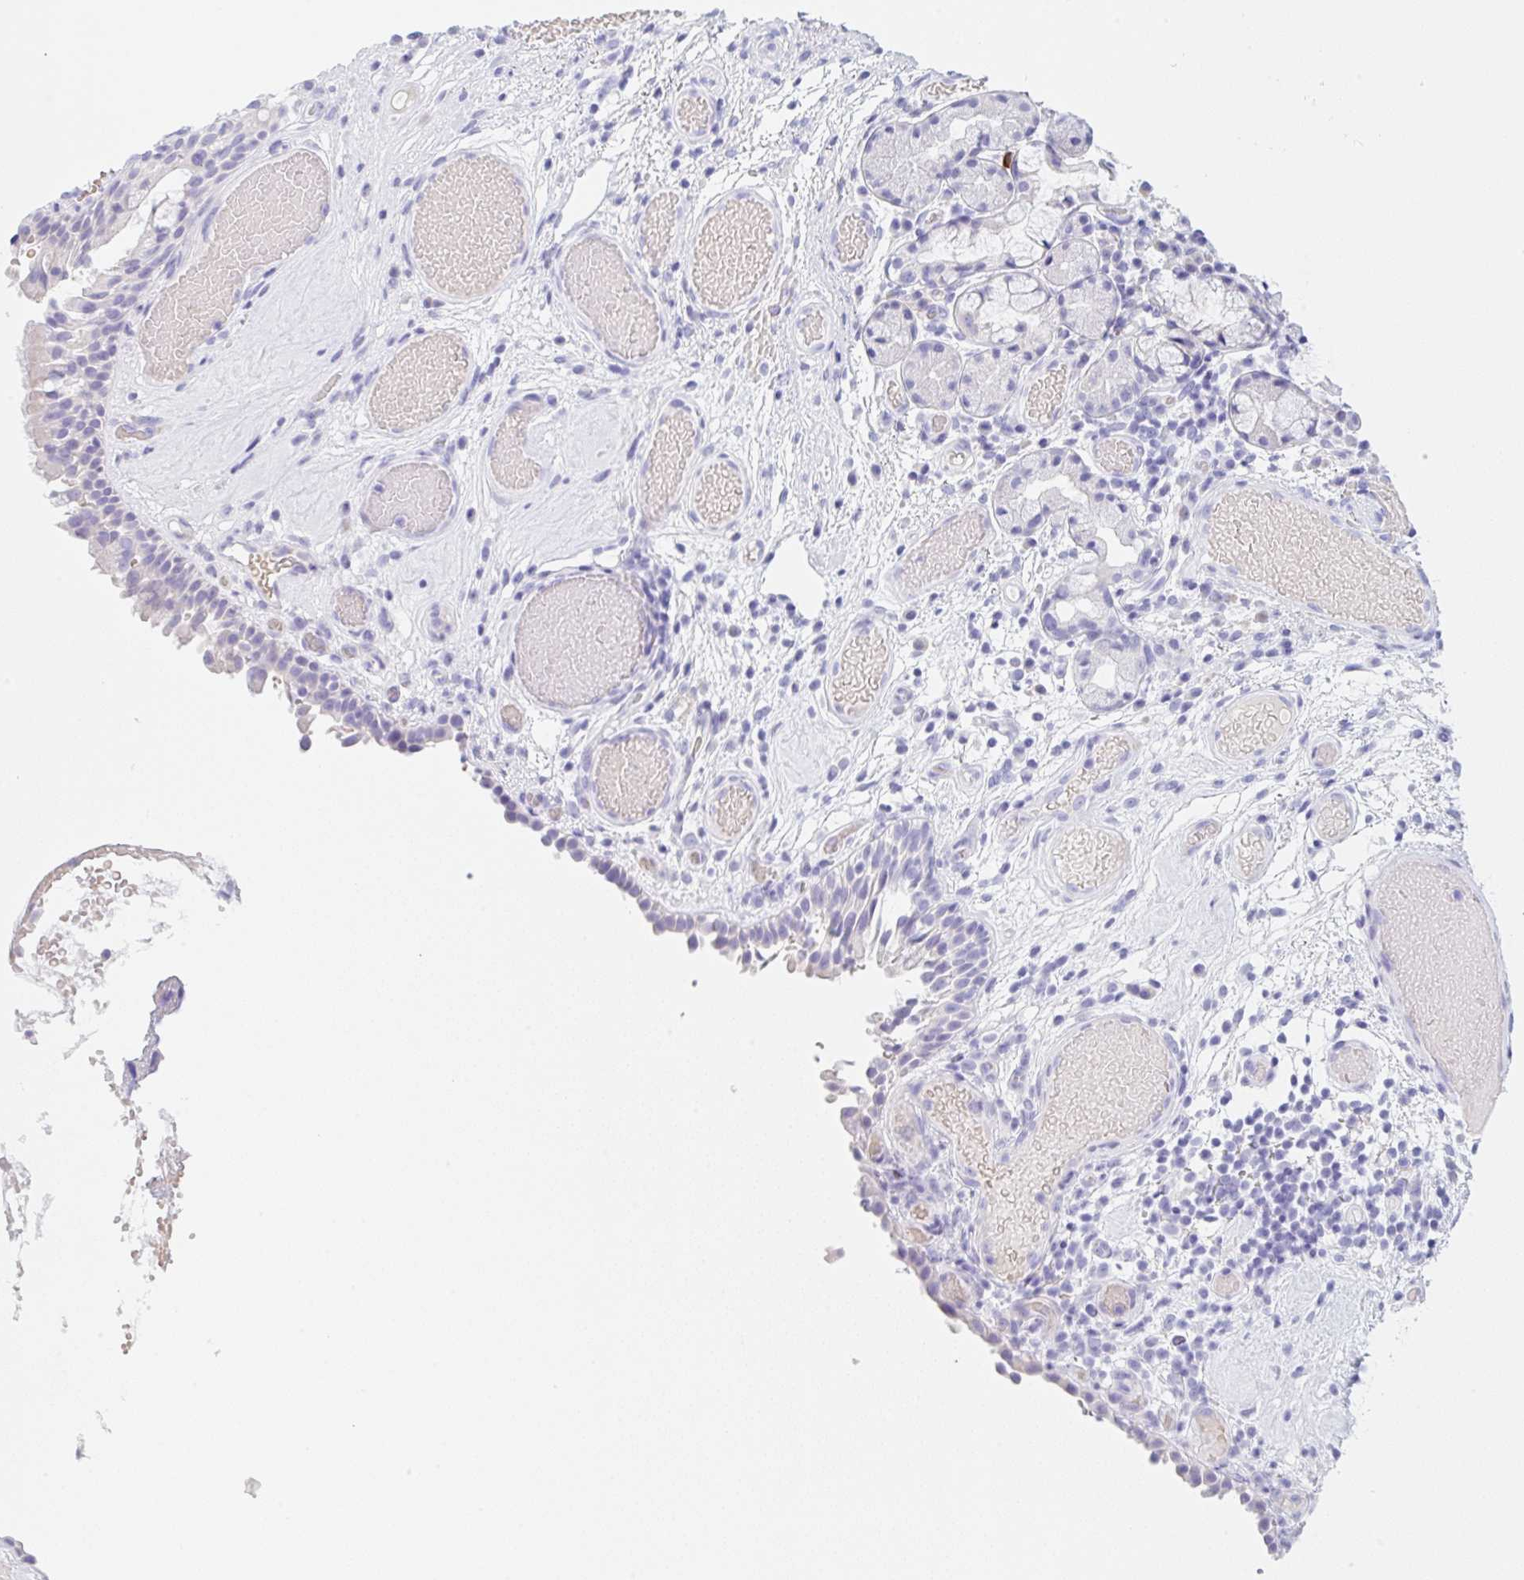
{"staining": {"intensity": "negative", "quantity": "none", "location": "none"}, "tissue": "nasopharynx", "cell_type": "Respiratory epithelial cells", "image_type": "normal", "snomed": [{"axis": "morphology", "description": "Normal tissue, NOS"}, {"axis": "morphology", "description": "Inflammation, NOS"}, {"axis": "topography", "description": "Nasopharynx"}], "caption": "Protein analysis of benign nasopharynx exhibits no significant positivity in respiratory epithelial cells.", "gene": "KLK8", "patient": {"sex": "male", "age": 54}}